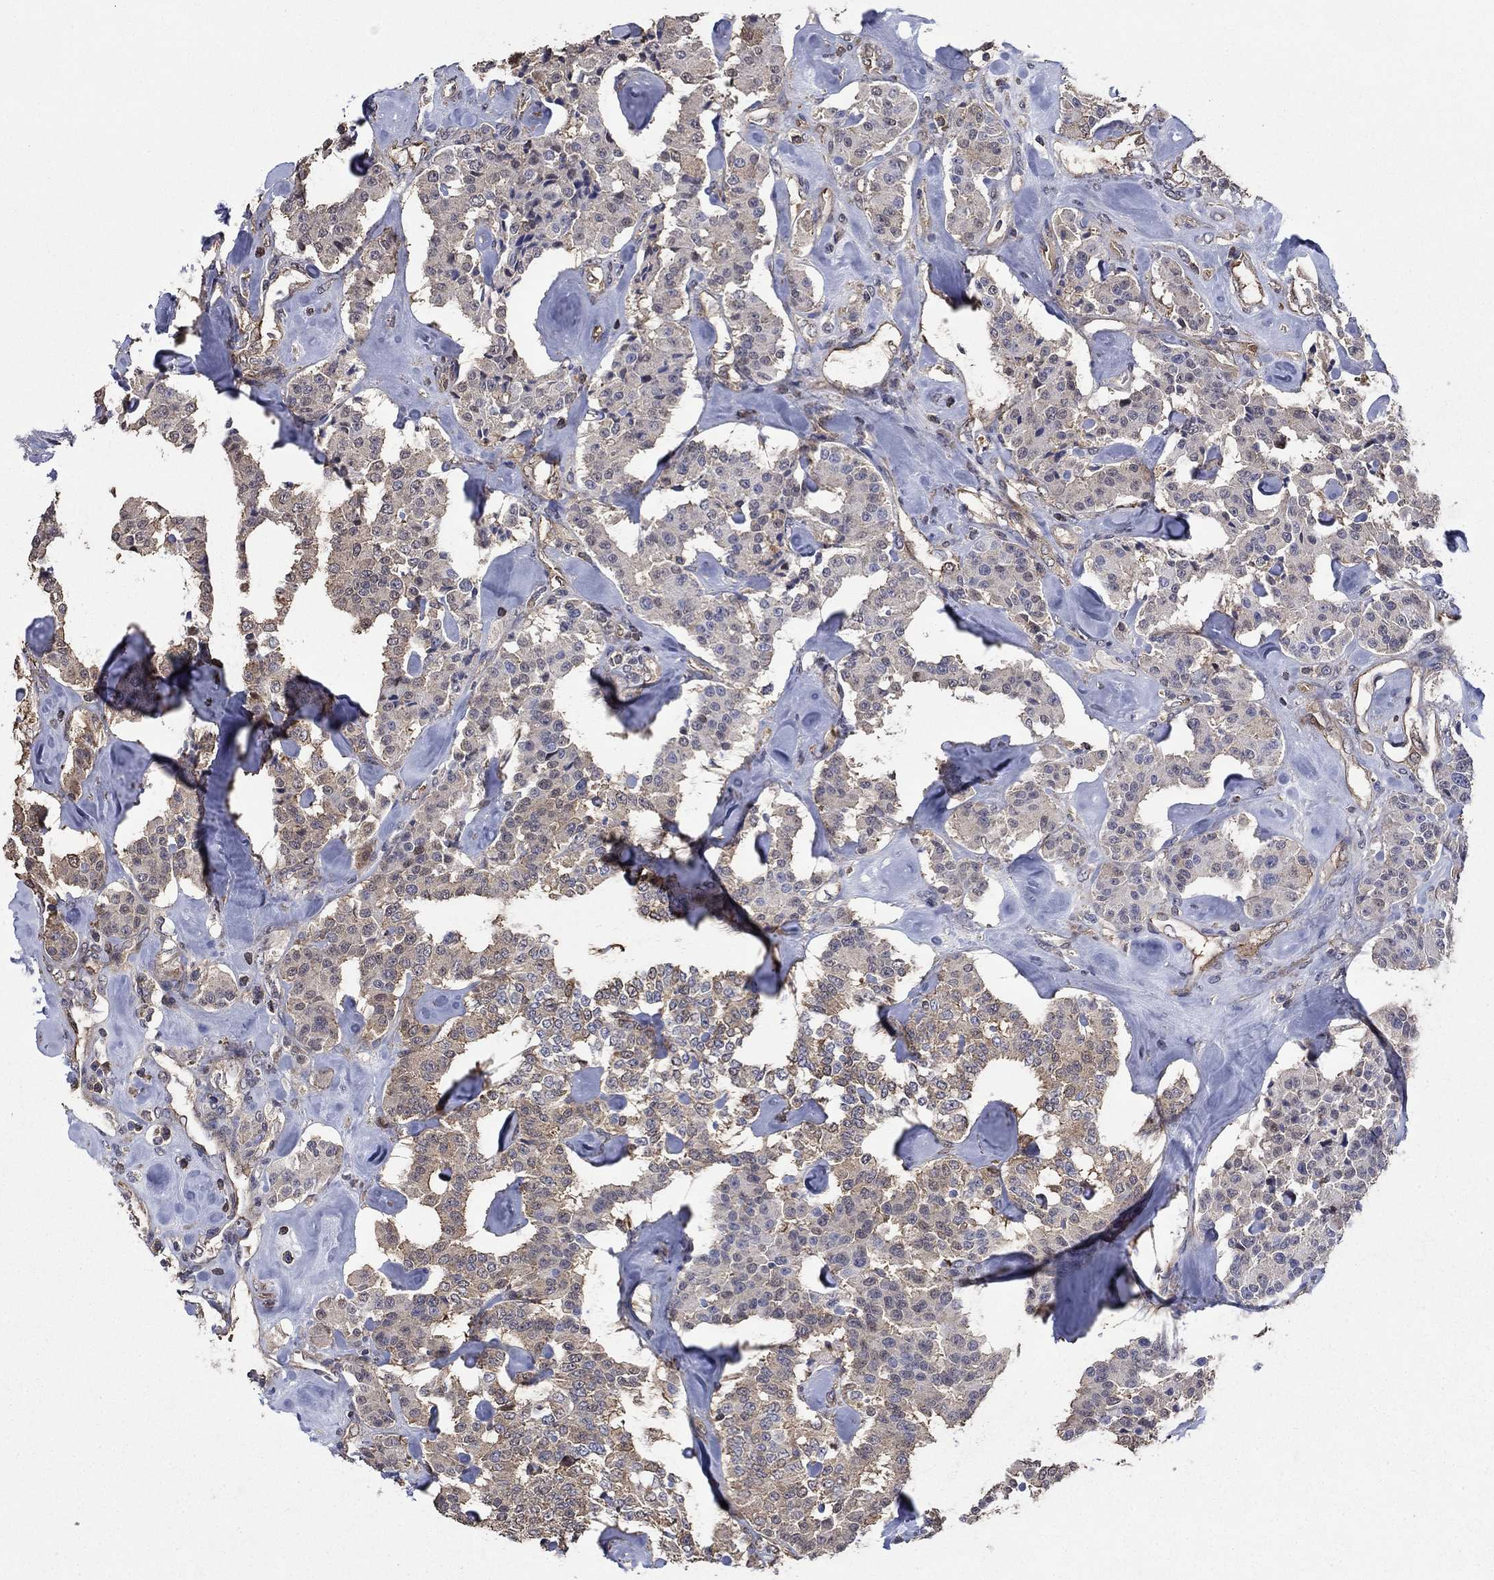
{"staining": {"intensity": "weak", "quantity": "<25%", "location": "cytoplasmic/membranous"}, "tissue": "carcinoid", "cell_type": "Tumor cells", "image_type": "cancer", "snomed": [{"axis": "morphology", "description": "Carcinoid, malignant, NOS"}, {"axis": "topography", "description": "Pancreas"}], "caption": "Micrograph shows no significant protein expression in tumor cells of carcinoid (malignant). Brightfield microscopy of IHC stained with DAB (brown) and hematoxylin (blue), captured at high magnification.", "gene": "DVL1", "patient": {"sex": "male", "age": 41}}